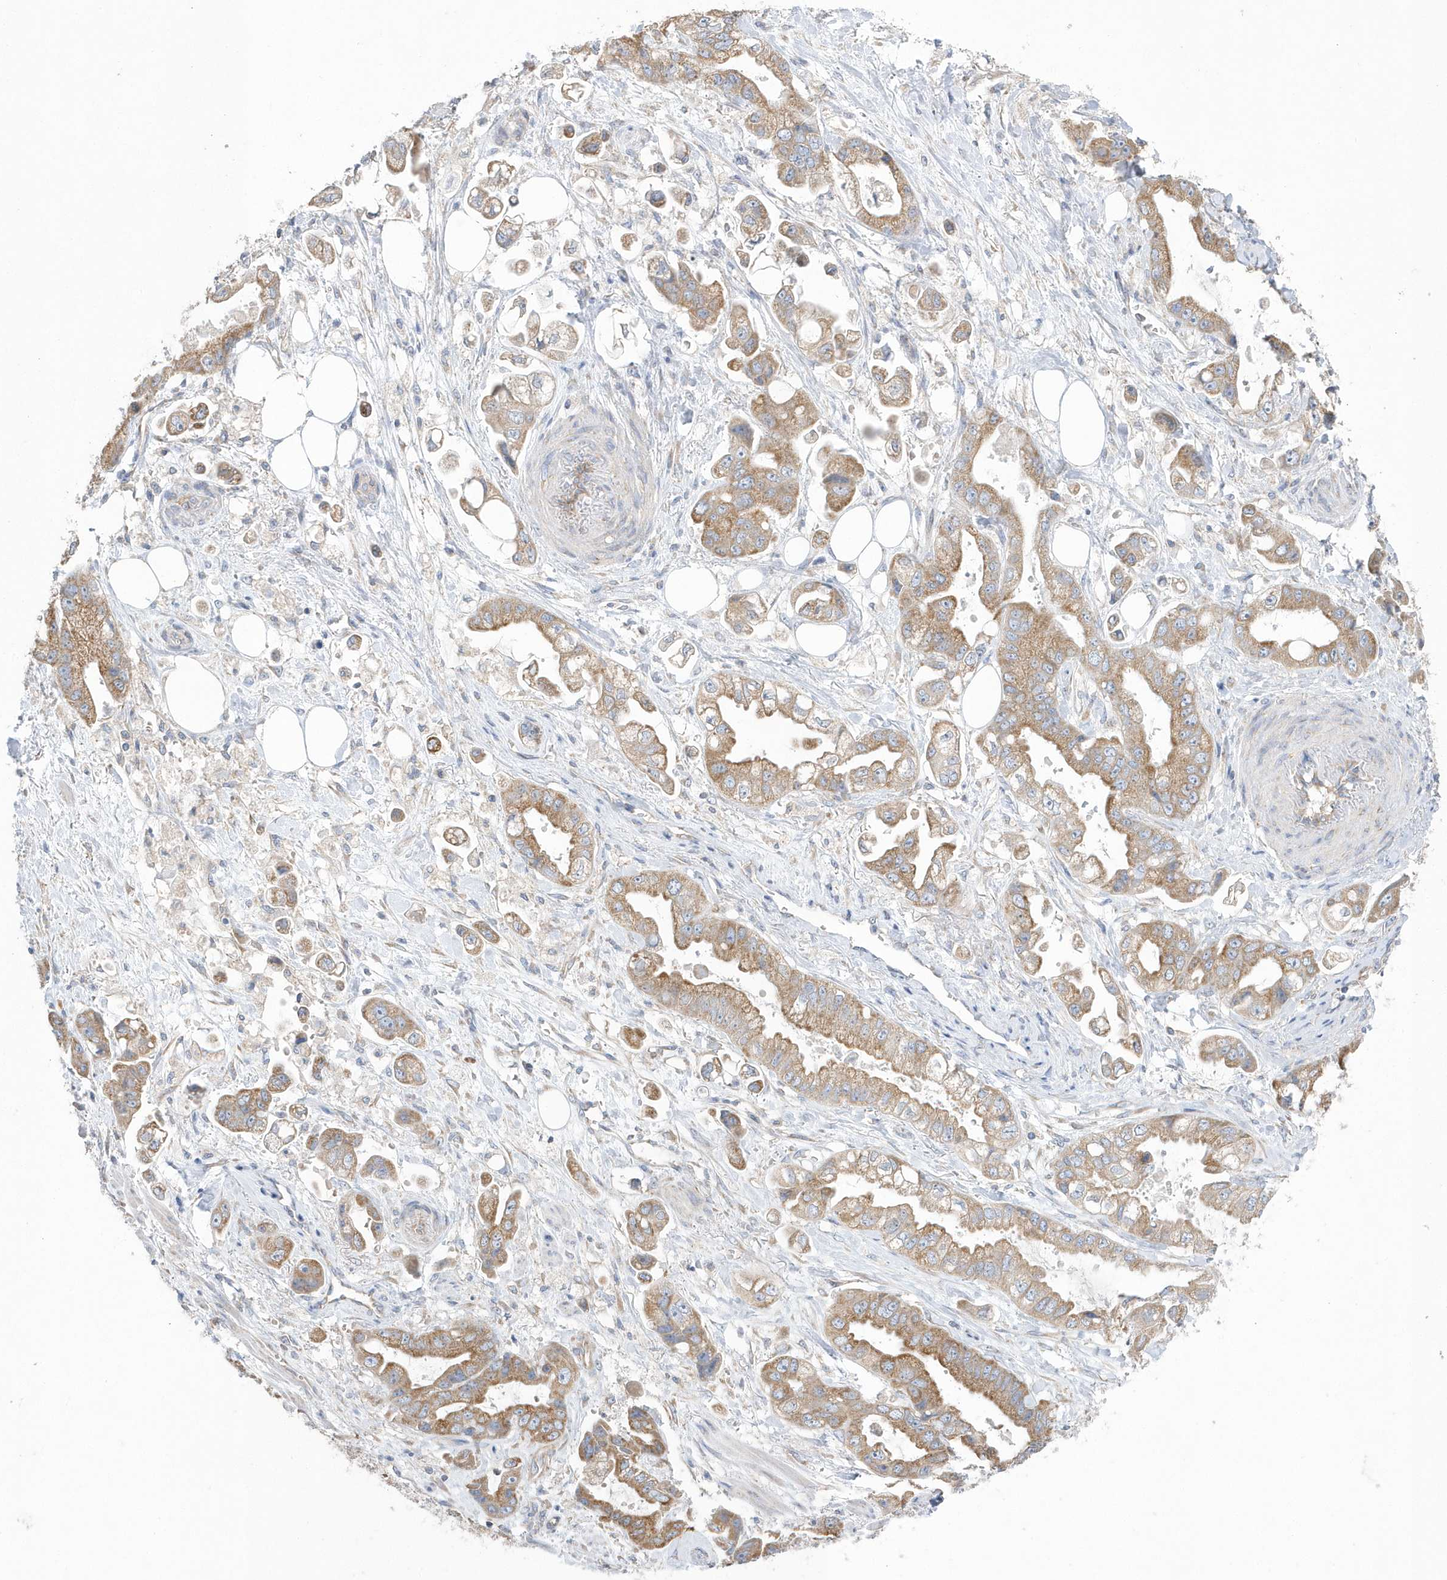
{"staining": {"intensity": "moderate", "quantity": ">75%", "location": "cytoplasmic/membranous"}, "tissue": "stomach cancer", "cell_type": "Tumor cells", "image_type": "cancer", "snomed": [{"axis": "morphology", "description": "Adenocarcinoma, NOS"}, {"axis": "topography", "description": "Stomach"}], "caption": "Adenocarcinoma (stomach) tissue reveals moderate cytoplasmic/membranous positivity in approximately >75% of tumor cells", "gene": "SPATA5", "patient": {"sex": "male", "age": 62}}